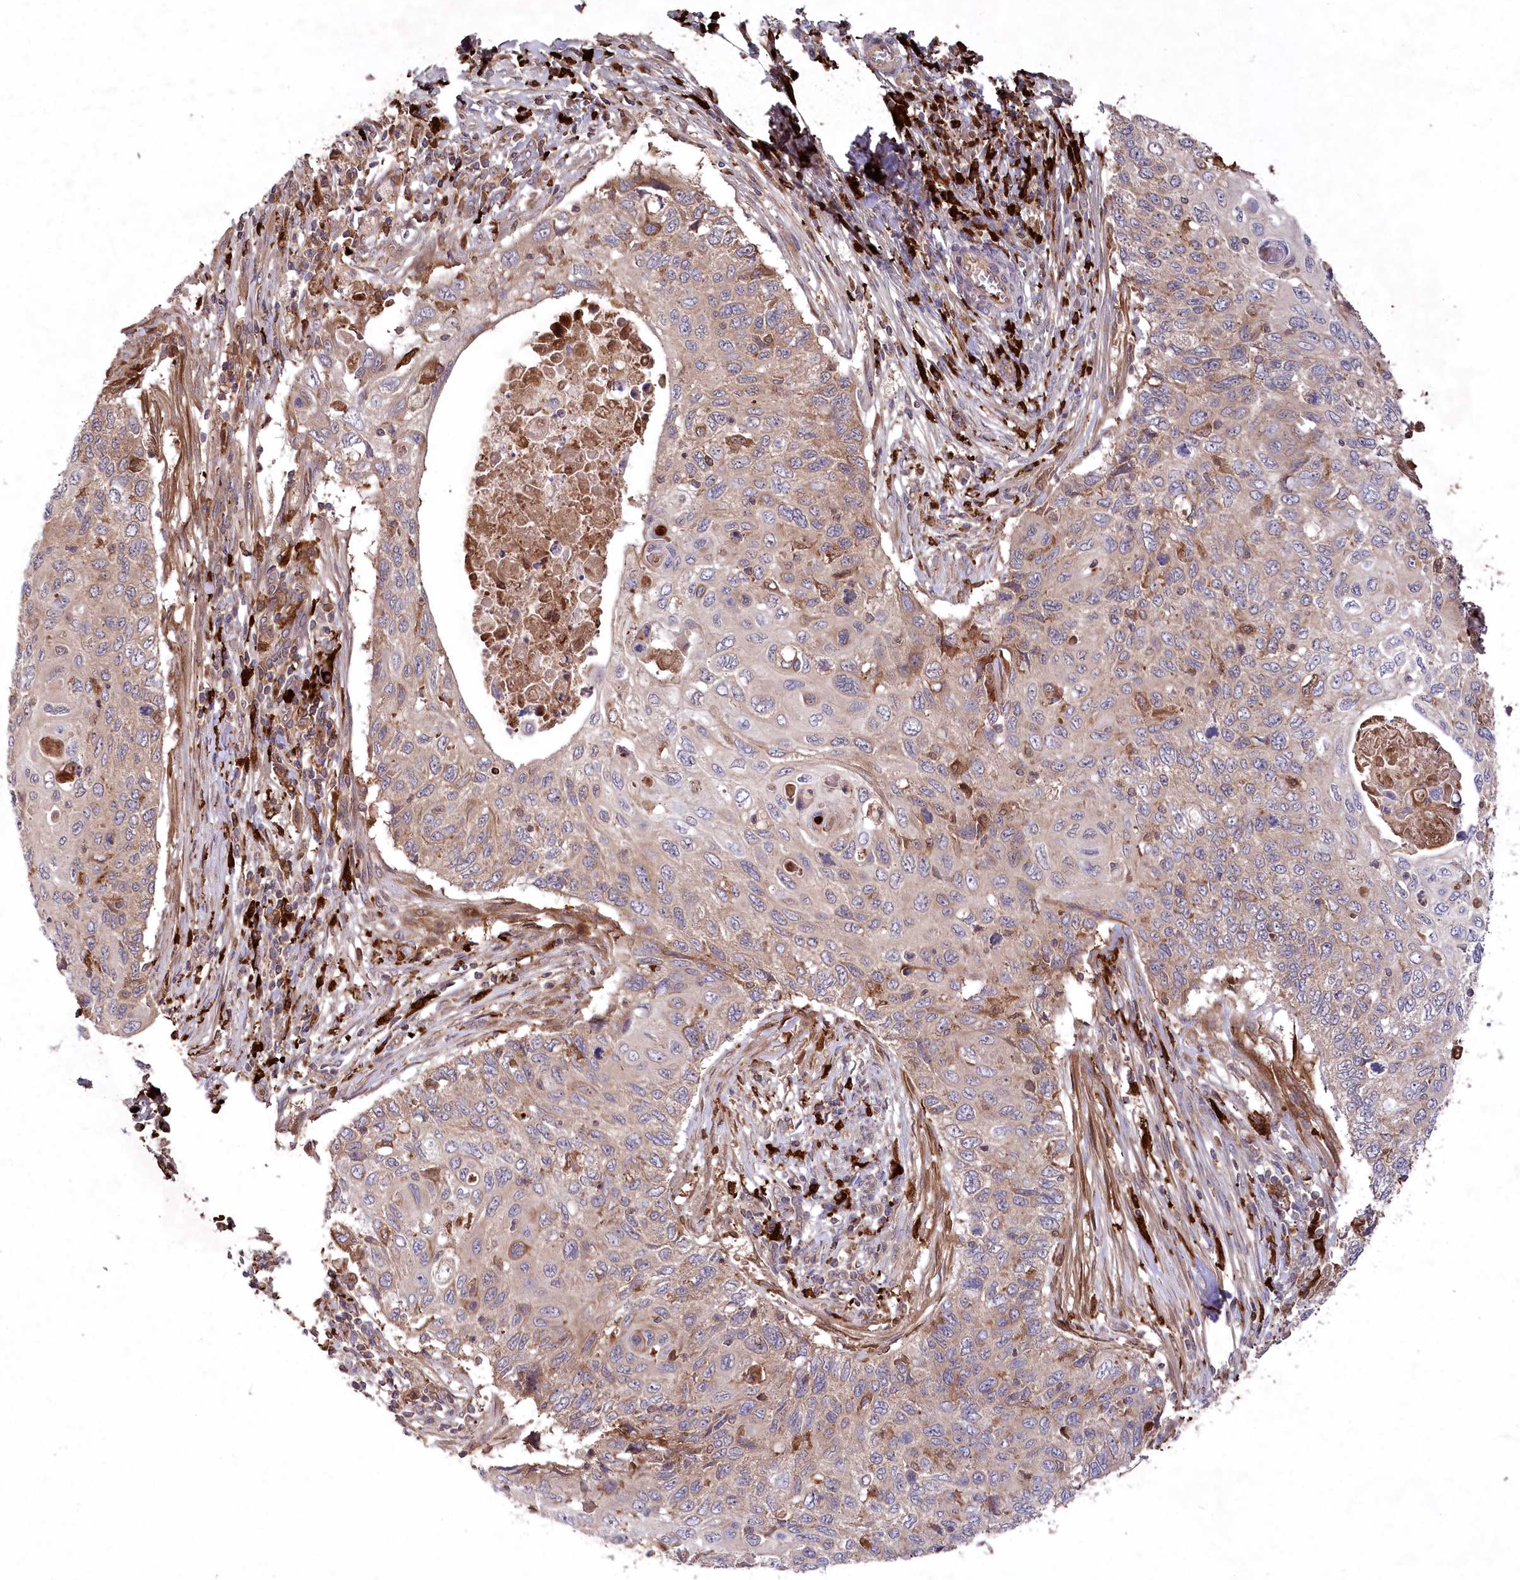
{"staining": {"intensity": "moderate", "quantity": "<25%", "location": "cytoplasmic/membranous"}, "tissue": "cervical cancer", "cell_type": "Tumor cells", "image_type": "cancer", "snomed": [{"axis": "morphology", "description": "Squamous cell carcinoma, NOS"}, {"axis": "topography", "description": "Cervix"}], "caption": "Immunohistochemistry micrograph of neoplastic tissue: cervical cancer (squamous cell carcinoma) stained using IHC demonstrates low levels of moderate protein expression localized specifically in the cytoplasmic/membranous of tumor cells, appearing as a cytoplasmic/membranous brown color.", "gene": "PPP1R21", "patient": {"sex": "female", "age": 70}}